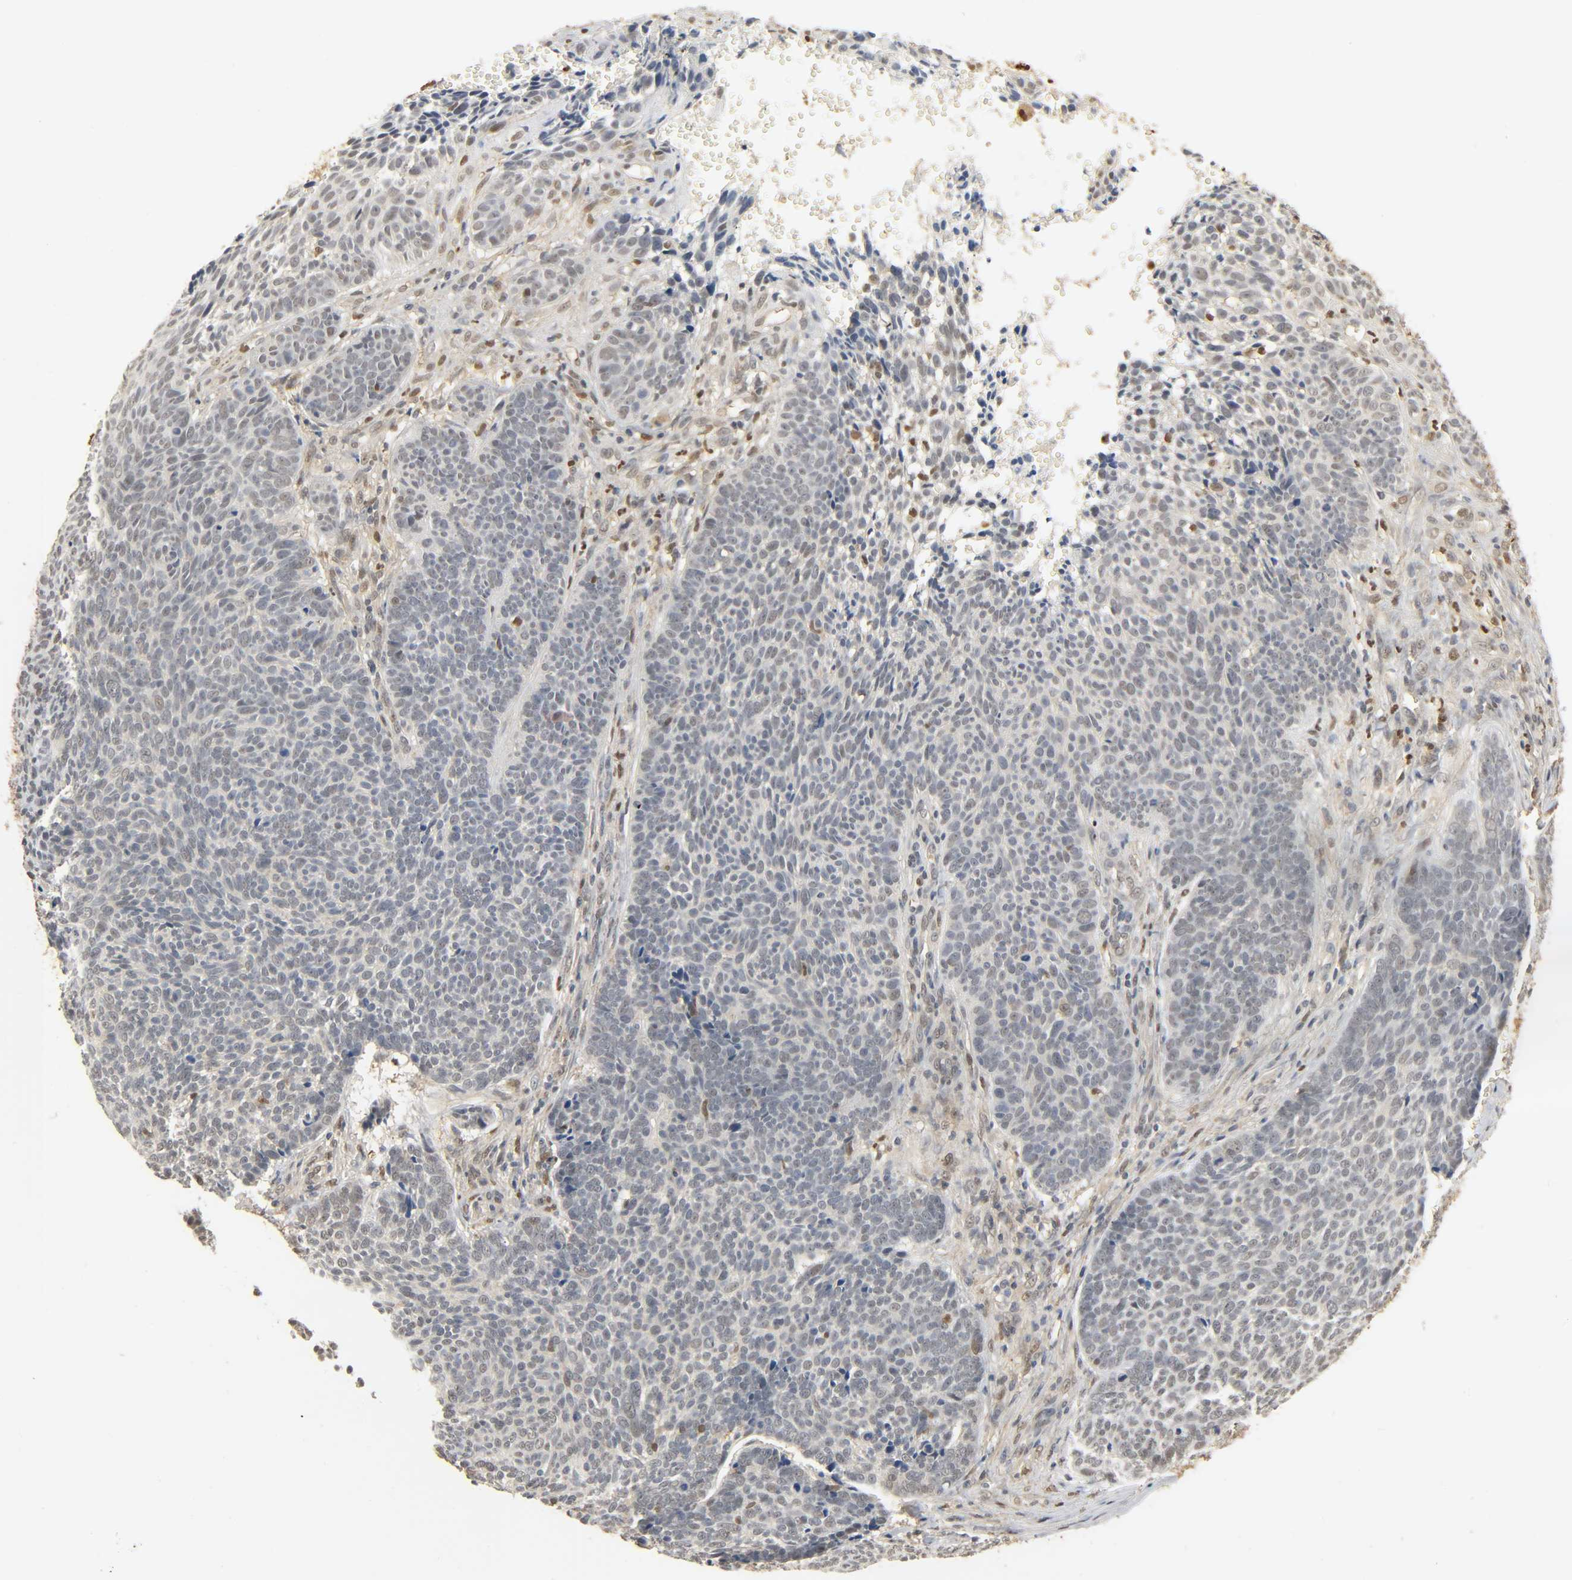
{"staining": {"intensity": "negative", "quantity": "none", "location": "none"}, "tissue": "skin cancer", "cell_type": "Tumor cells", "image_type": "cancer", "snomed": [{"axis": "morphology", "description": "Basal cell carcinoma"}, {"axis": "topography", "description": "Skin"}], "caption": "There is no significant staining in tumor cells of basal cell carcinoma (skin).", "gene": "ZFPM2", "patient": {"sex": "male", "age": 84}}